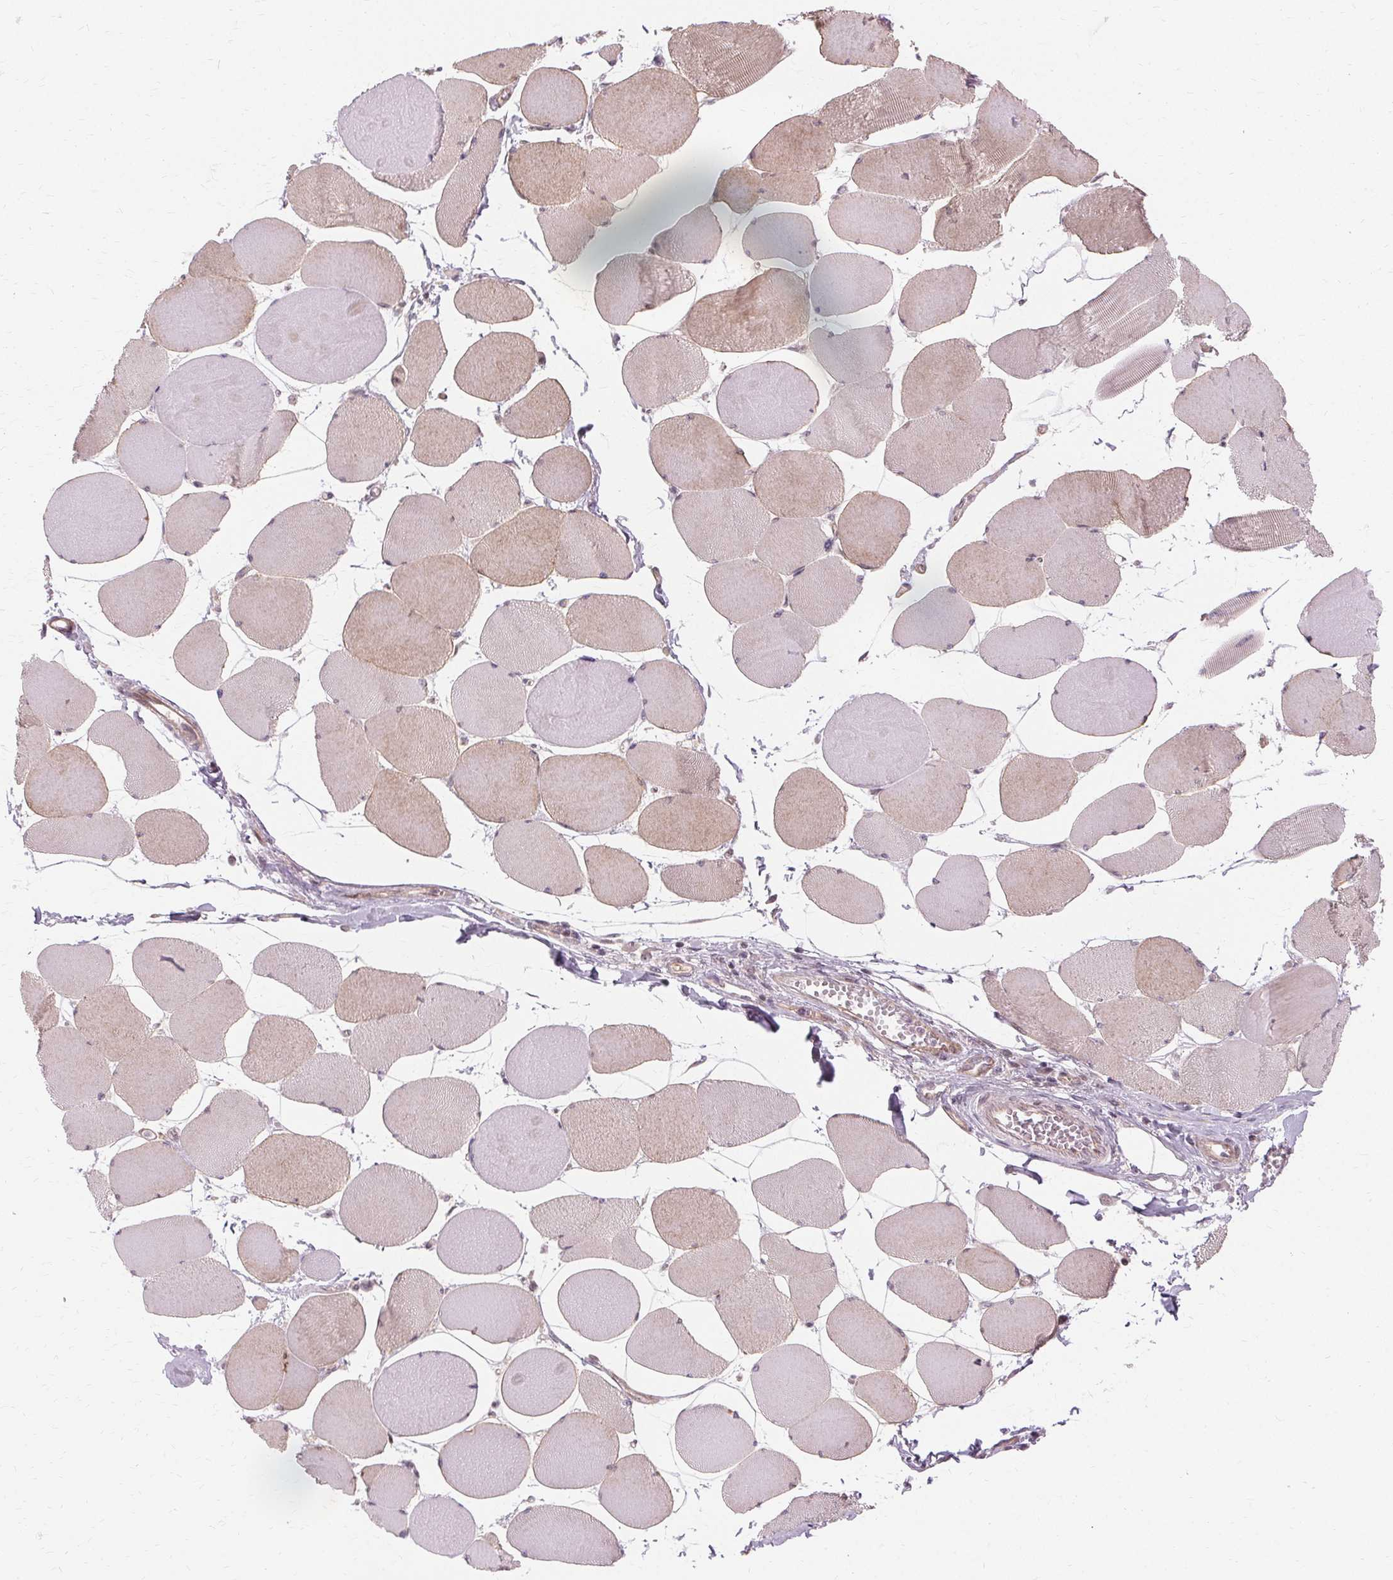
{"staining": {"intensity": "weak", "quantity": "25%-75%", "location": "cytoplasmic/membranous"}, "tissue": "skeletal muscle", "cell_type": "Myocytes", "image_type": "normal", "snomed": [{"axis": "morphology", "description": "Normal tissue, NOS"}, {"axis": "topography", "description": "Skeletal muscle"}], "caption": "The micrograph exhibits a brown stain indicating the presence of a protein in the cytoplasmic/membranous of myocytes in skeletal muscle. (IHC, brightfield microscopy, high magnification).", "gene": "USP8", "patient": {"sex": "female", "age": 75}}